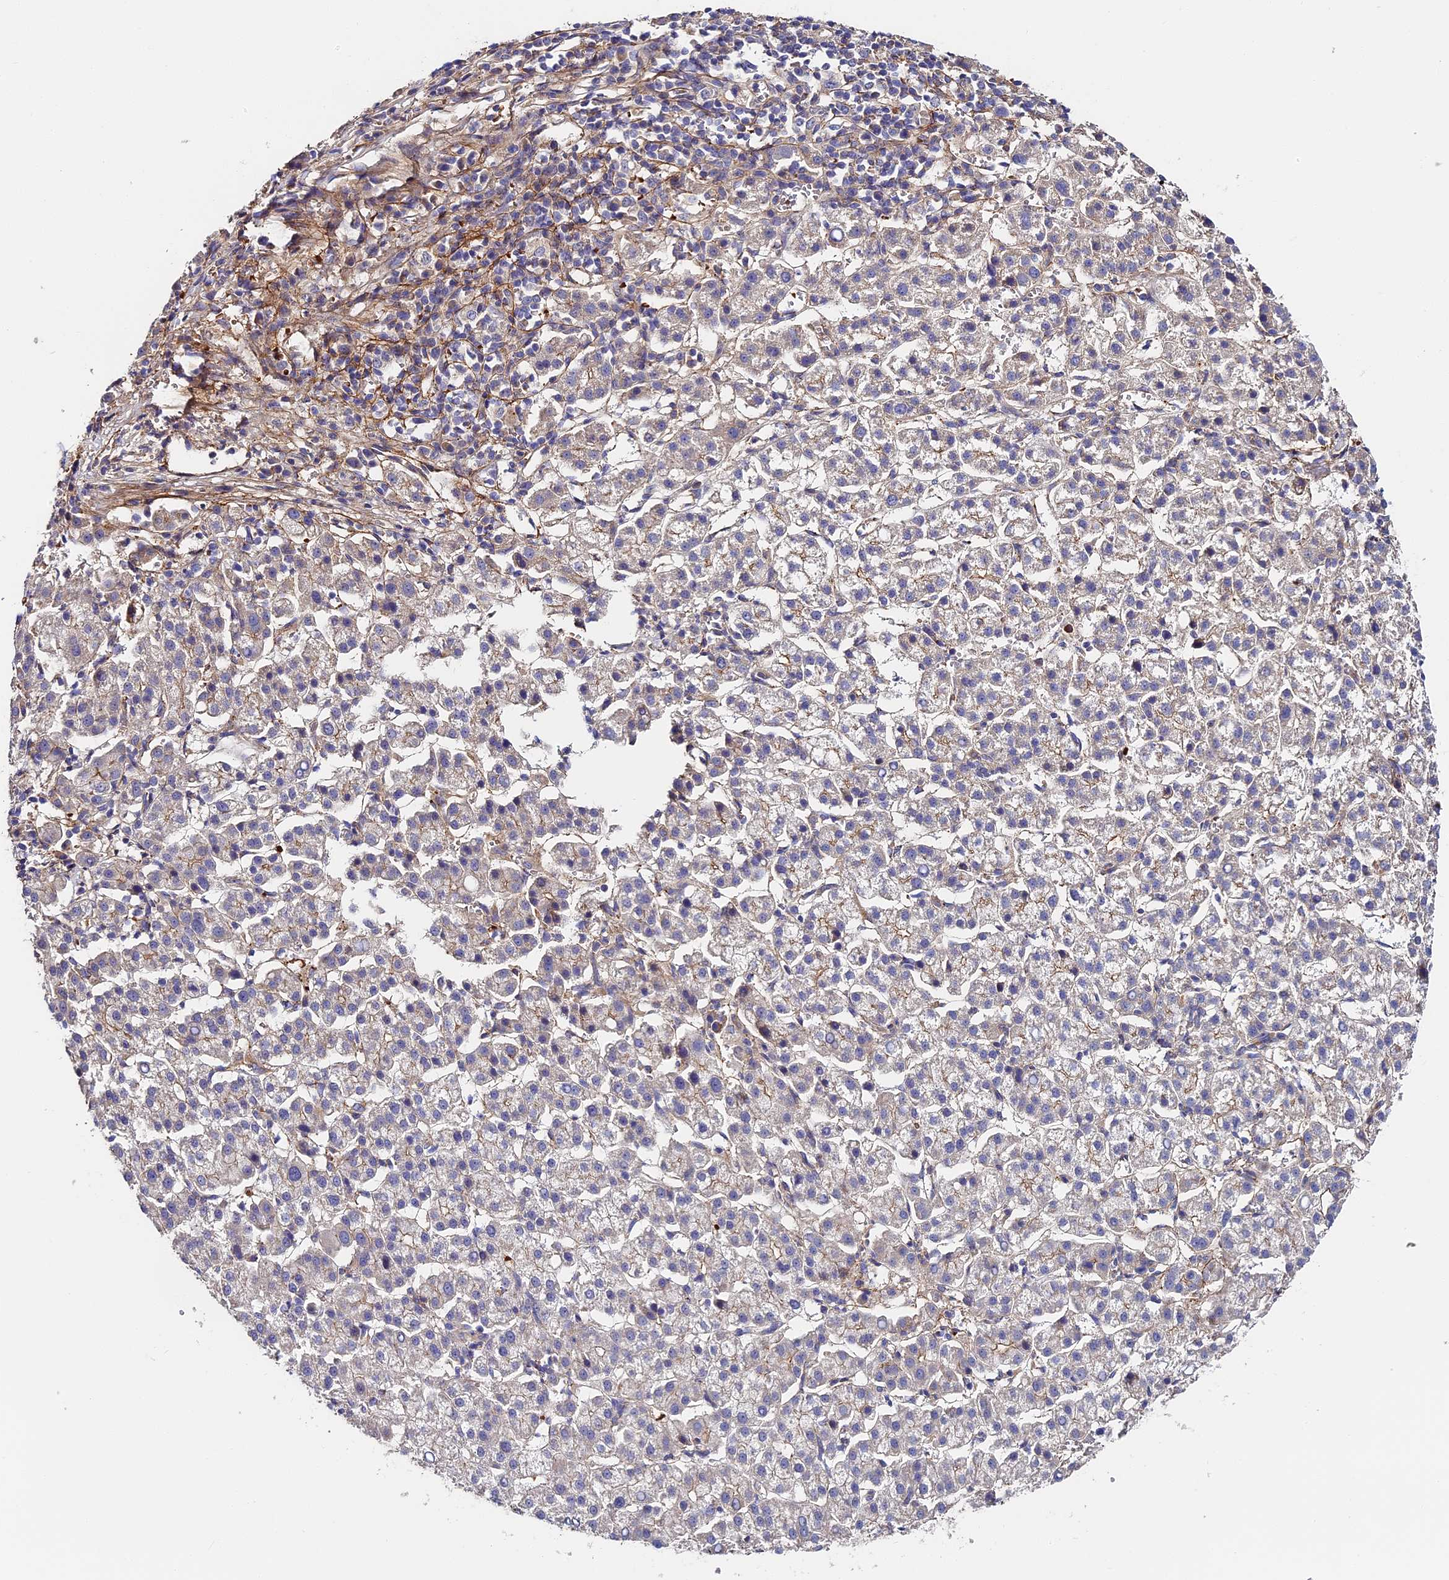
{"staining": {"intensity": "negative", "quantity": "none", "location": "none"}, "tissue": "liver cancer", "cell_type": "Tumor cells", "image_type": "cancer", "snomed": [{"axis": "morphology", "description": "Carcinoma, Hepatocellular, NOS"}, {"axis": "topography", "description": "Liver"}], "caption": "A micrograph of human liver cancer (hepatocellular carcinoma) is negative for staining in tumor cells.", "gene": "MISP3", "patient": {"sex": "female", "age": 58}}